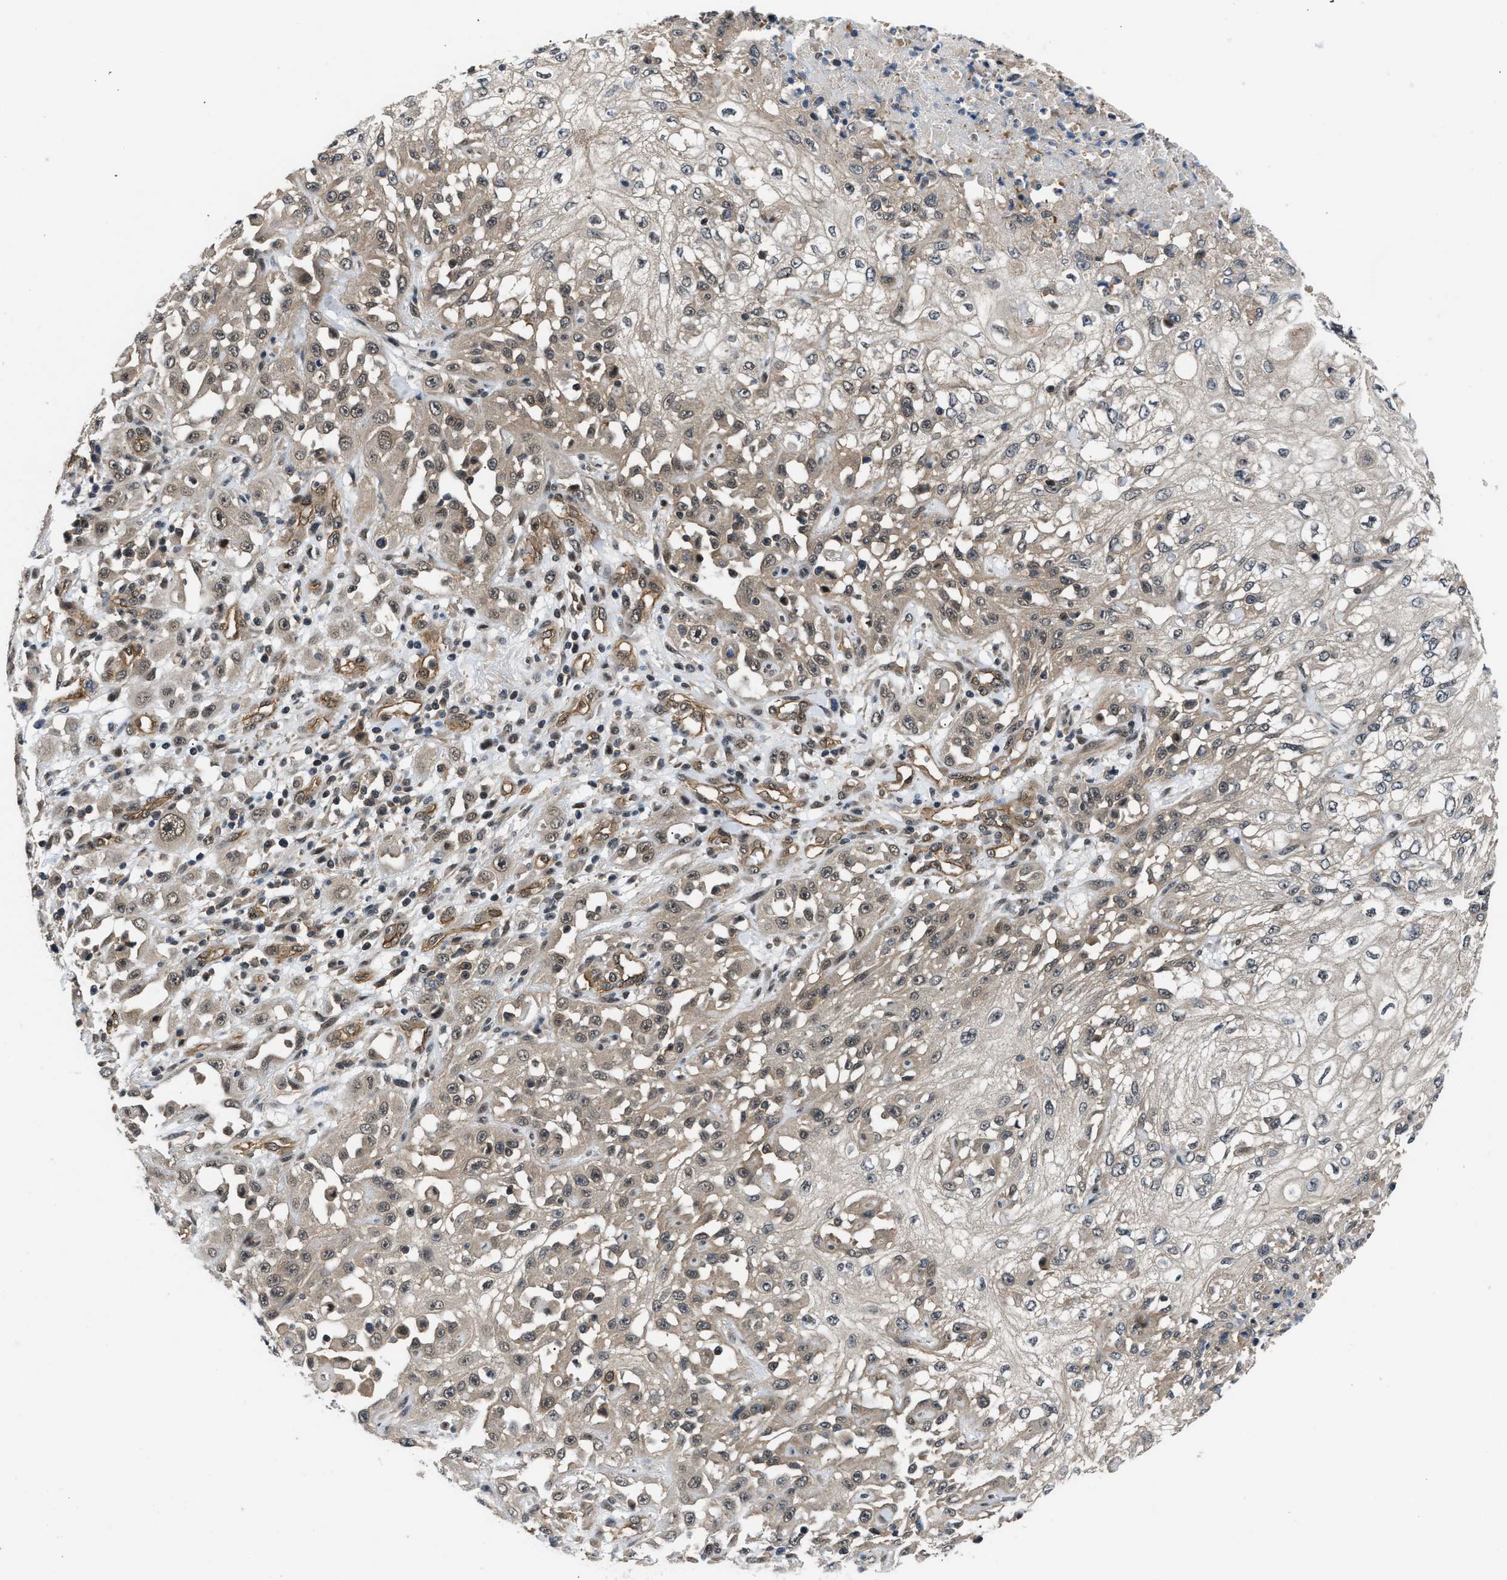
{"staining": {"intensity": "weak", "quantity": "<25%", "location": "cytoplasmic/membranous,nuclear"}, "tissue": "skin cancer", "cell_type": "Tumor cells", "image_type": "cancer", "snomed": [{"axis": "morphology", "description": "Squamous cell carcinoma, NOS"}, {"axis": "morphology", "description": "Squamous cell carcinoma, metastatic, NOS"}, {"axis": "topography", "description": "Skin"}, {"axis": "topography", "description": "Lymph node"}], "caption": "Histopathology image shows no significant protein expression in tumor cells of skin cancer.", "gene": "COPS2", "patient": {"sex": "male", "age": 75}}